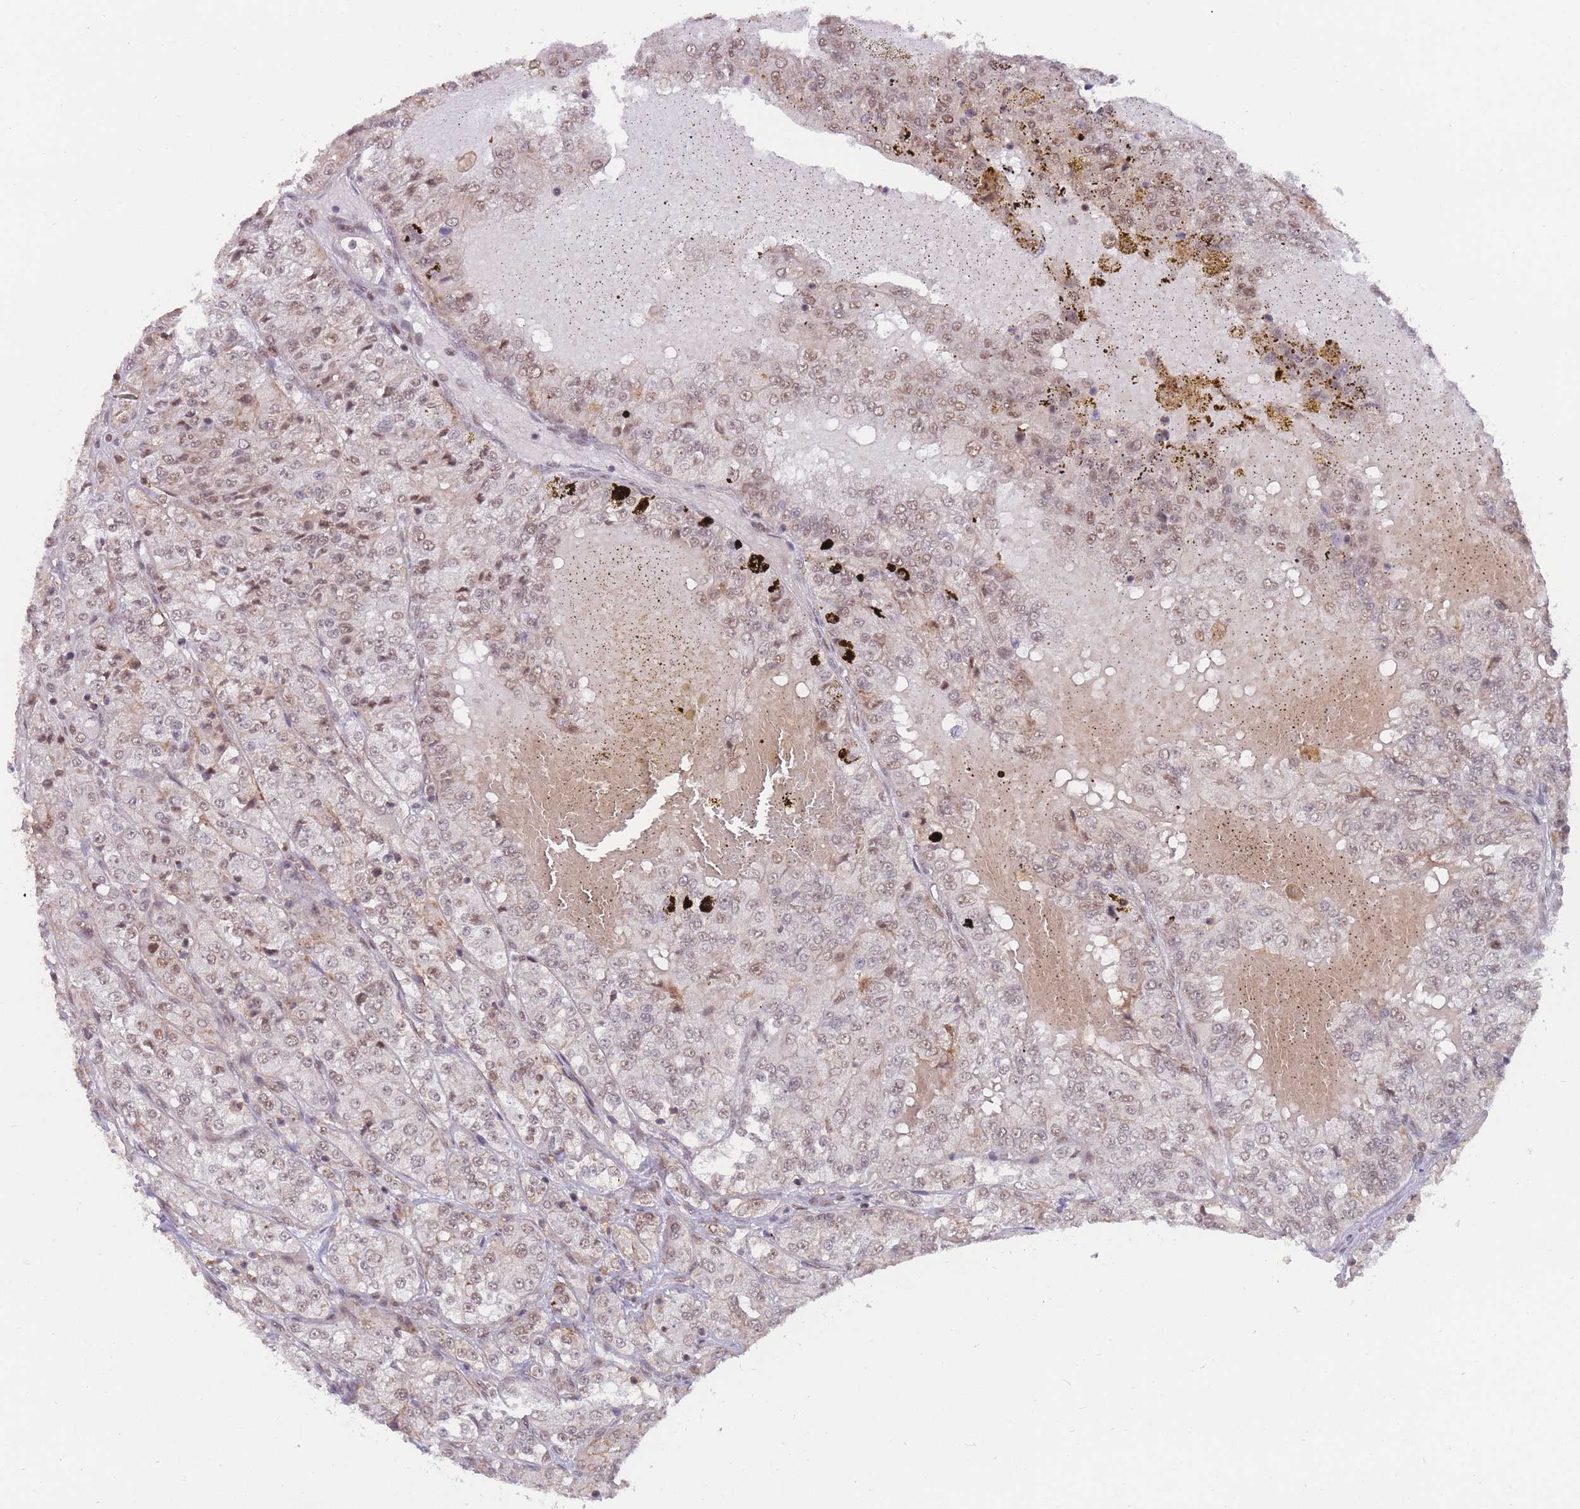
{"staining": {"intensity": "moderate", "quantity": ">75%", "location": "nuclear"}, "tissue": "renal cancer", "cell_type": "Tumor cells", "image_type": "cancer", "snomed": [{"axis": "morphology", "description": "Adenocarcinoma, NOS"}, {"axis": "topography", "description": "Kidney"}], "caption": "The micrograph reveals staining of renal cancer, revealing moderate nuclear protein expression (brown color) within tumor cells.", "gene": "BOD1L1", "patient": {"sex": "female", "age": 63}}